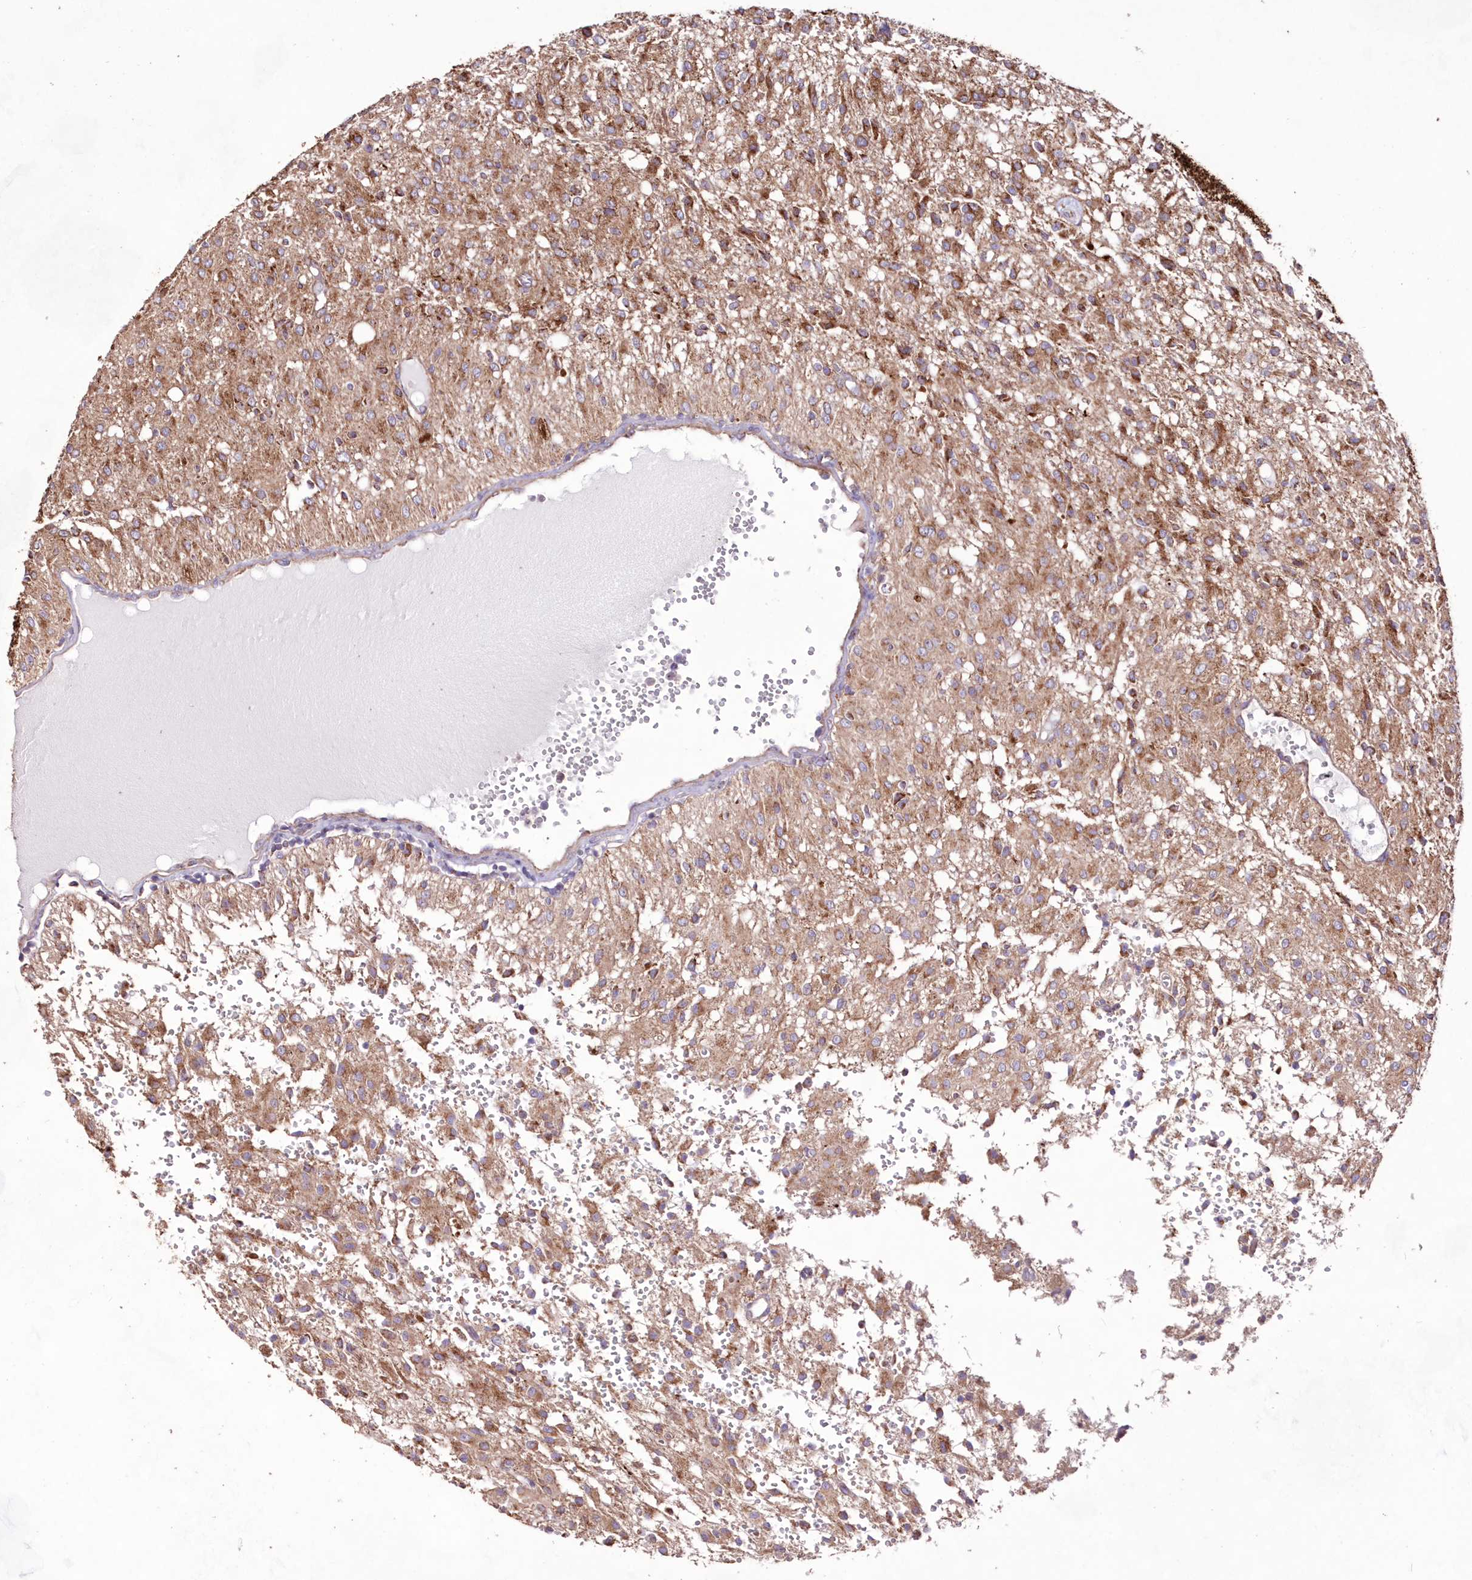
{"staining": {"intensity": "moderate", "quantity": ">75%", "location": "cytoplasmic/membranous"}, "tissue": "glioma", "cell_type": "Tumor cells", "image_type": "cancer", "snomed": [{"axis": "morphology", "description": "Glioma, malignant, High grade"}, {"axis": "topography", "description": "Brain"}], "caption": "Glioma stained for a protein (brown) reveals moderate cytoplasmic/membranous positive positivity in approximately >75% of tumor cells.", "gene": "HADHB", "patient": {"sex": "female", "age": 59}}